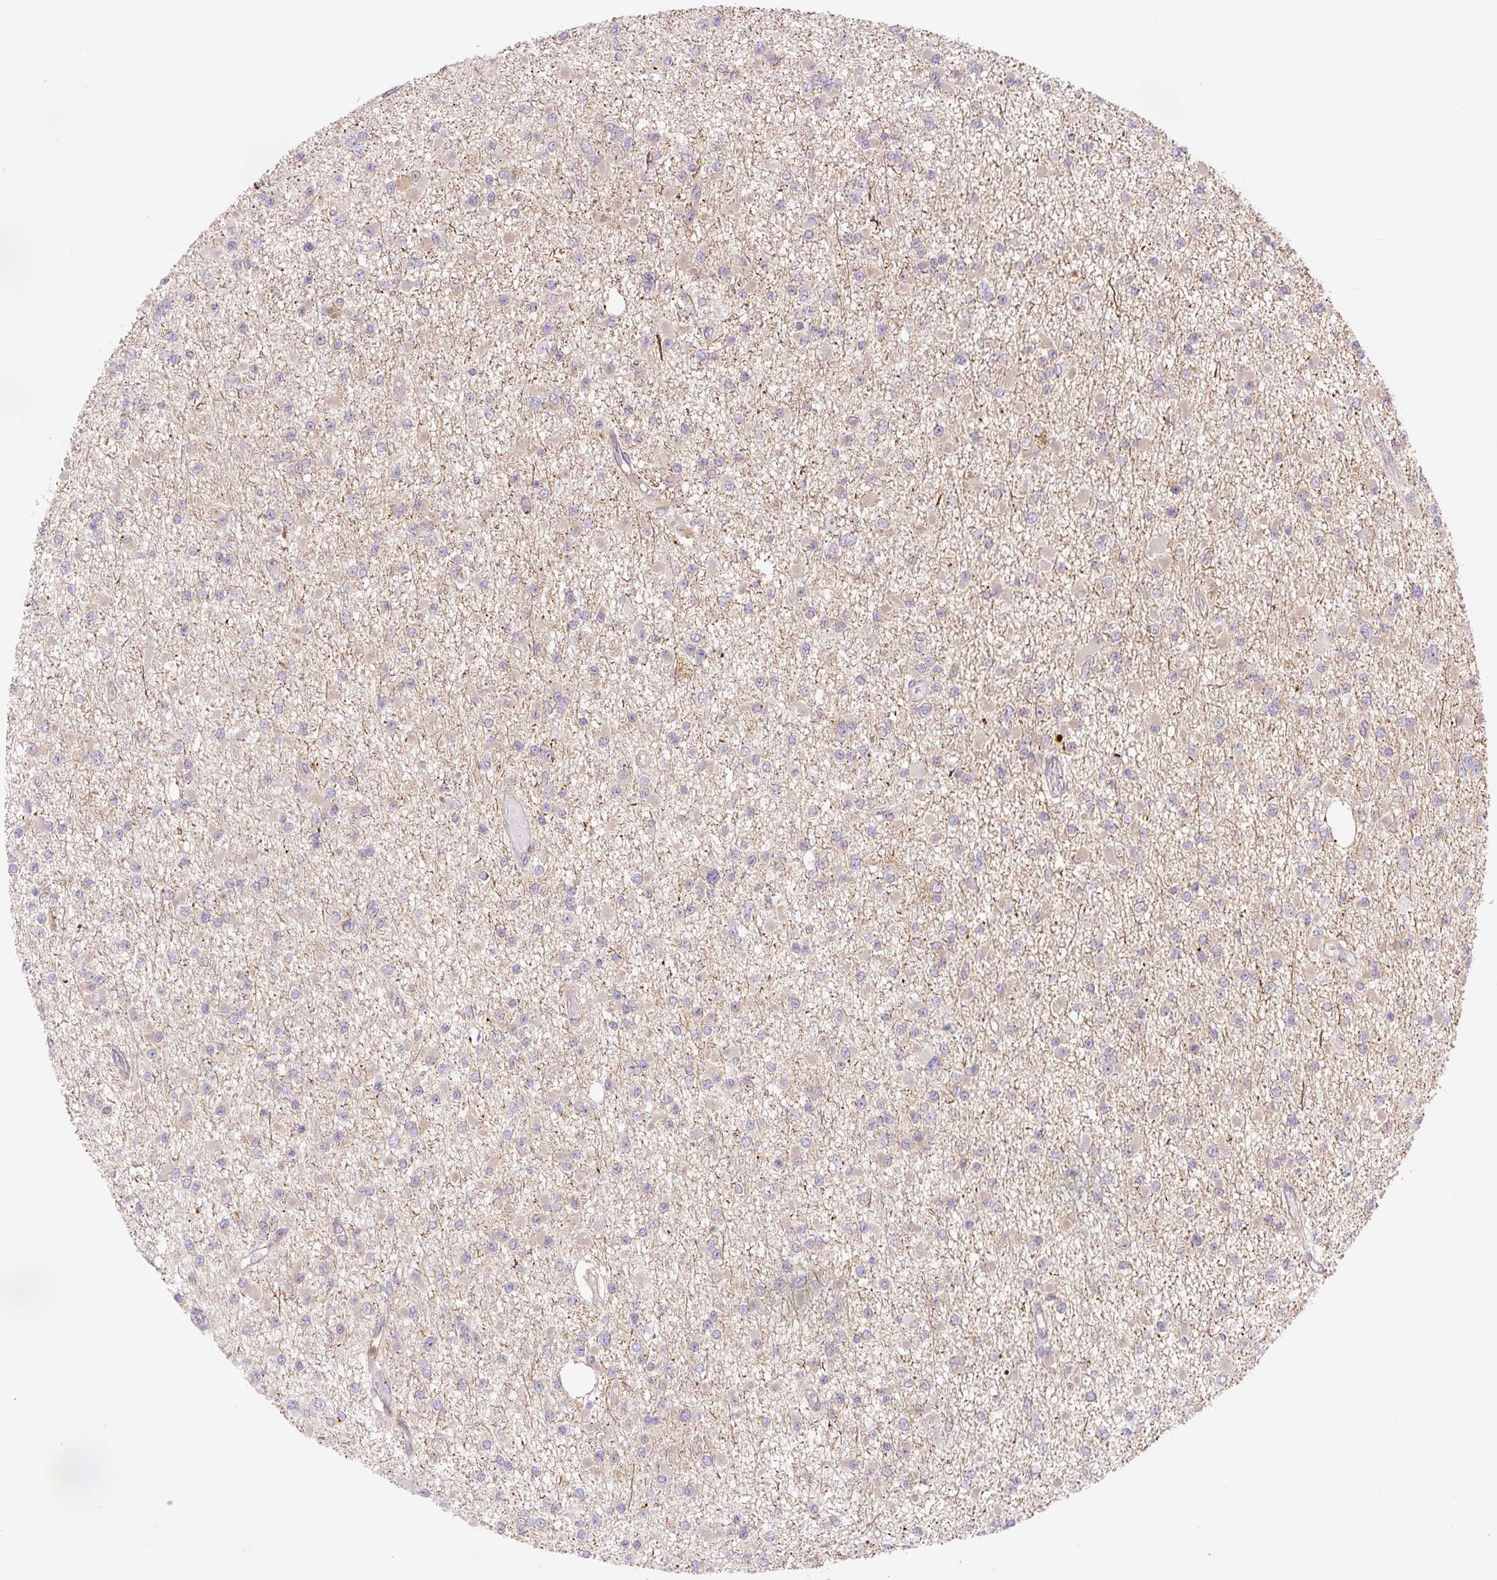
{"staining": {"intensity": "negative", "quantity": "none", "location": "none"}, "tissue": "glioma", "cell_type": "Tumor cells", "image_type": "cancer", "snomed": [{"axis": "morphology", "description": "Glioma, malignant, Low grade"}, {"axis": "topography", "description": "Brain"}], "caption": "This image is of glioma stained with IHC to label a protein in brown with the nuclei are counter-stained blue. There is no staining in tumor cells. (DAB immunohistochemistry (IHC) with hematoxylin counter stain).", "gene": "ZSWIM7", "patient": {"sex": "female", "age": 22}}